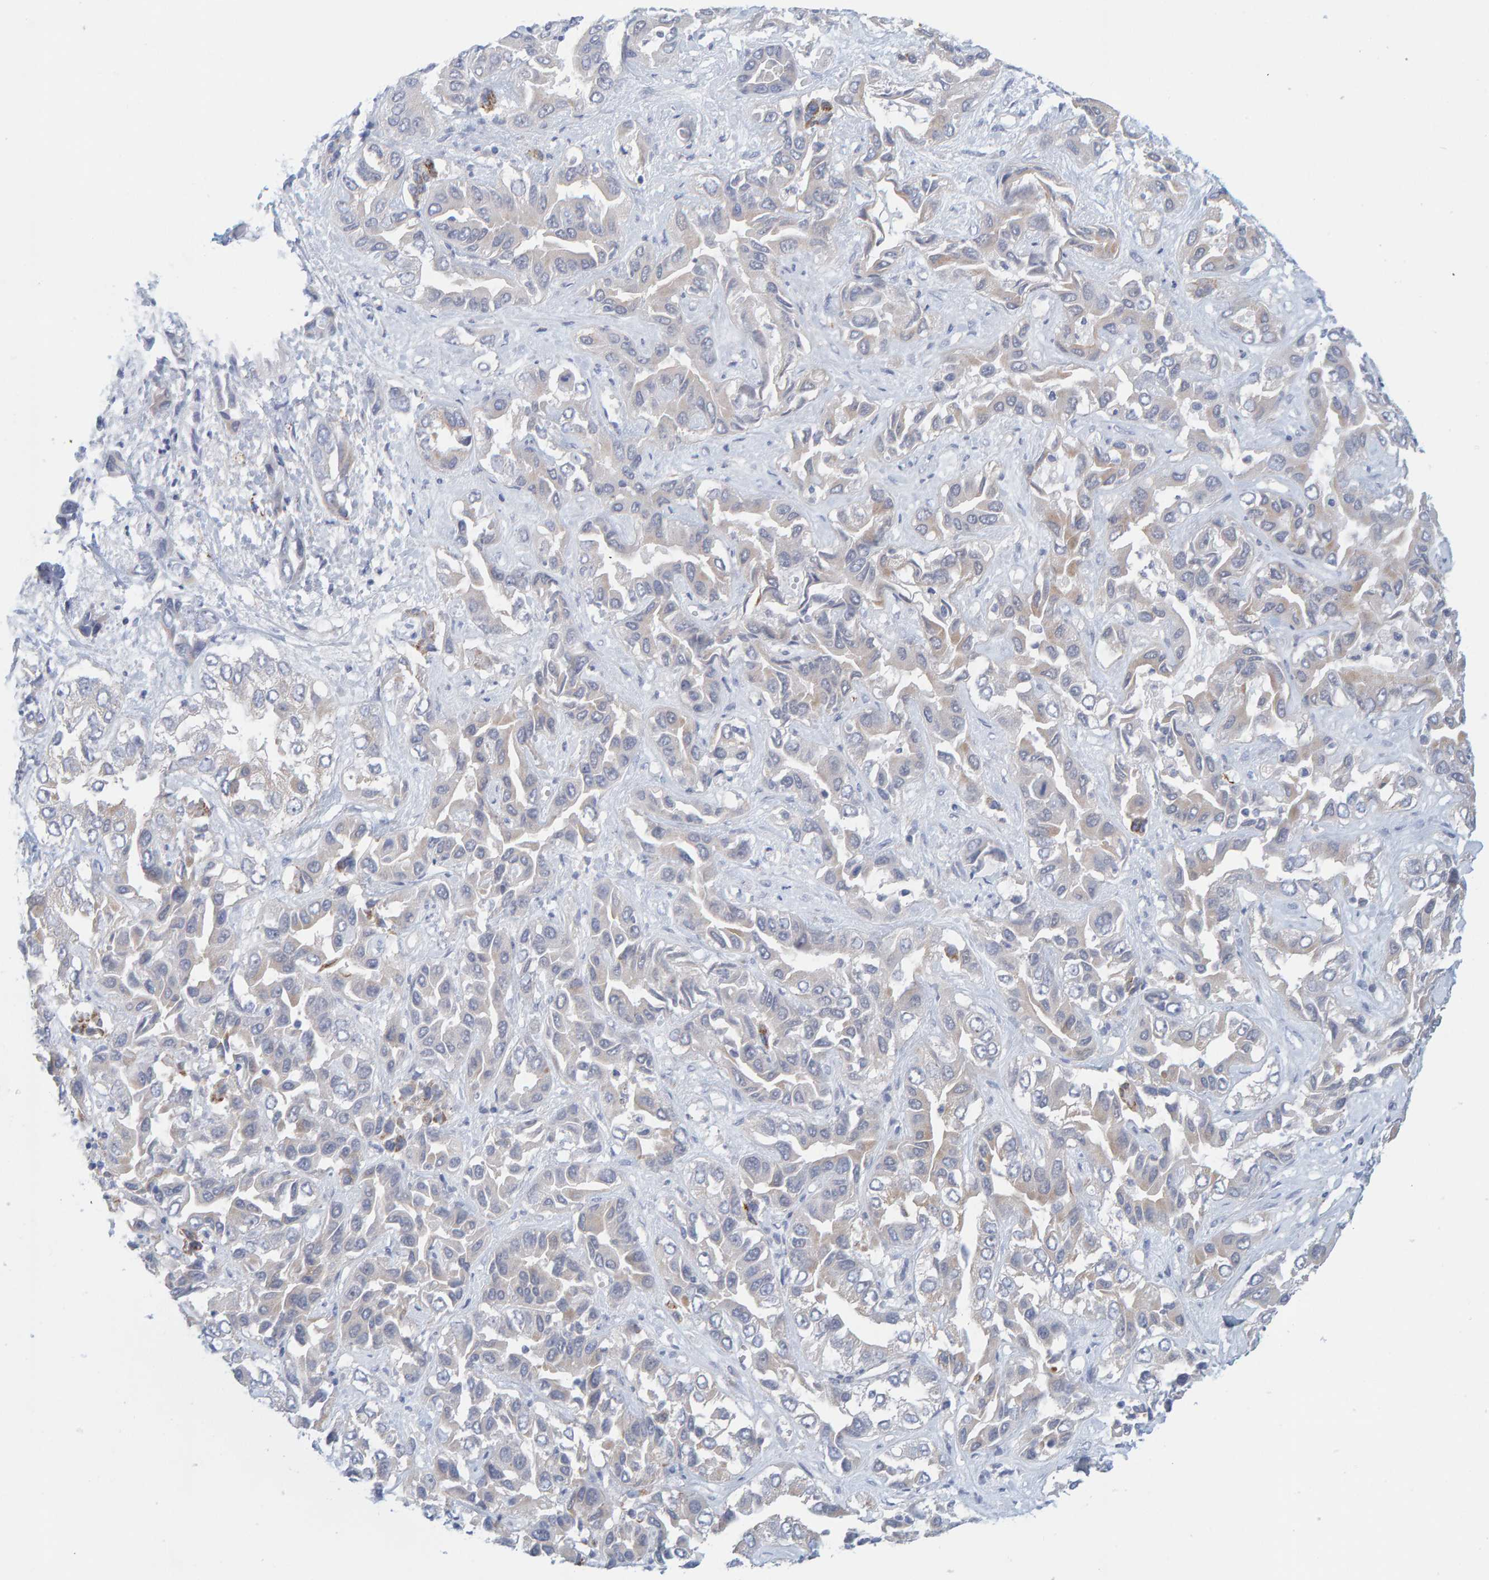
{"staining": {"intensity": "negative", "quantity": "none", "location": "none"}, "tissue": "liver cancer", "cell_type": "Tumor cells", "image_type": "cancer", "snomed": [{"axis": "morphology", "description": "Cholangiocarcinoma"}, {"axis": "topography", "description": "Liver"}], "caption": "DAB (3,3'-diaminobenzidine) immunohistochemical staining of human liver cancer shows no significant positivity in tumor cells.", "gene": "ZC3H3", "patient": {"sex": "female", "age": 52}}